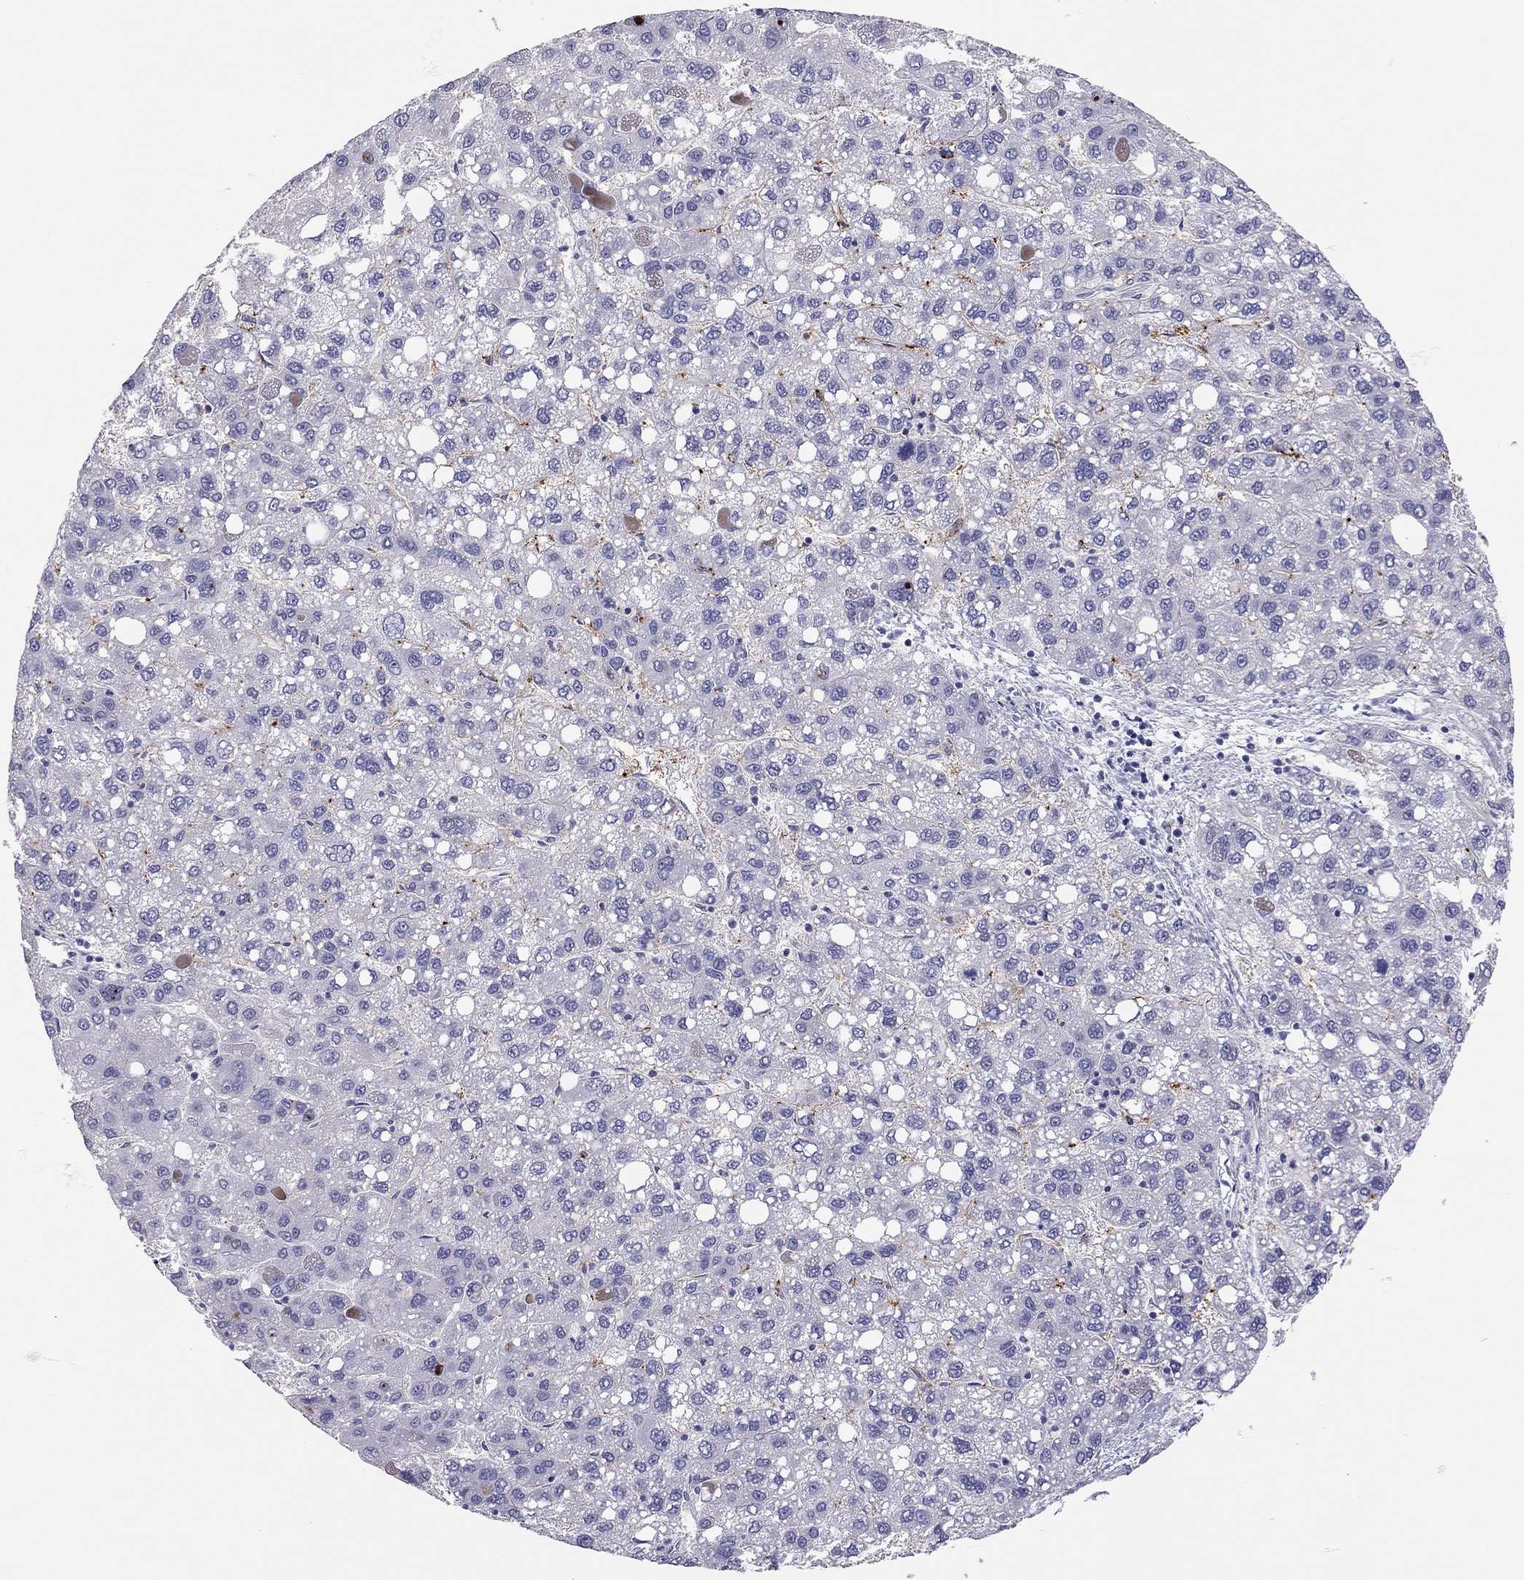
{"staining": {"intensity": "negative", "quantity": "none", "location": "none"}, "tissue": "liver cancer", "cell_type": "Tumor cells", "image_type": "cancer", "snomed": [{"axis": "morphology", "description": "Carcinoma, Hepatocellular, NOS"}, {"axis": "topography", "description": "Liver"}], "caption": "Immunohistochemistry image of neoplastic tissue: human liver hepatocellular carcinoma stained with DAB (3,3'-diaminobenzidine) demonstrates no significant protein expression in tumor cells. (DAB immunohistochemistry (IHC), high magnification).", "gene": "SCARB1", "patient": {"sex": "female", "age": 82}}